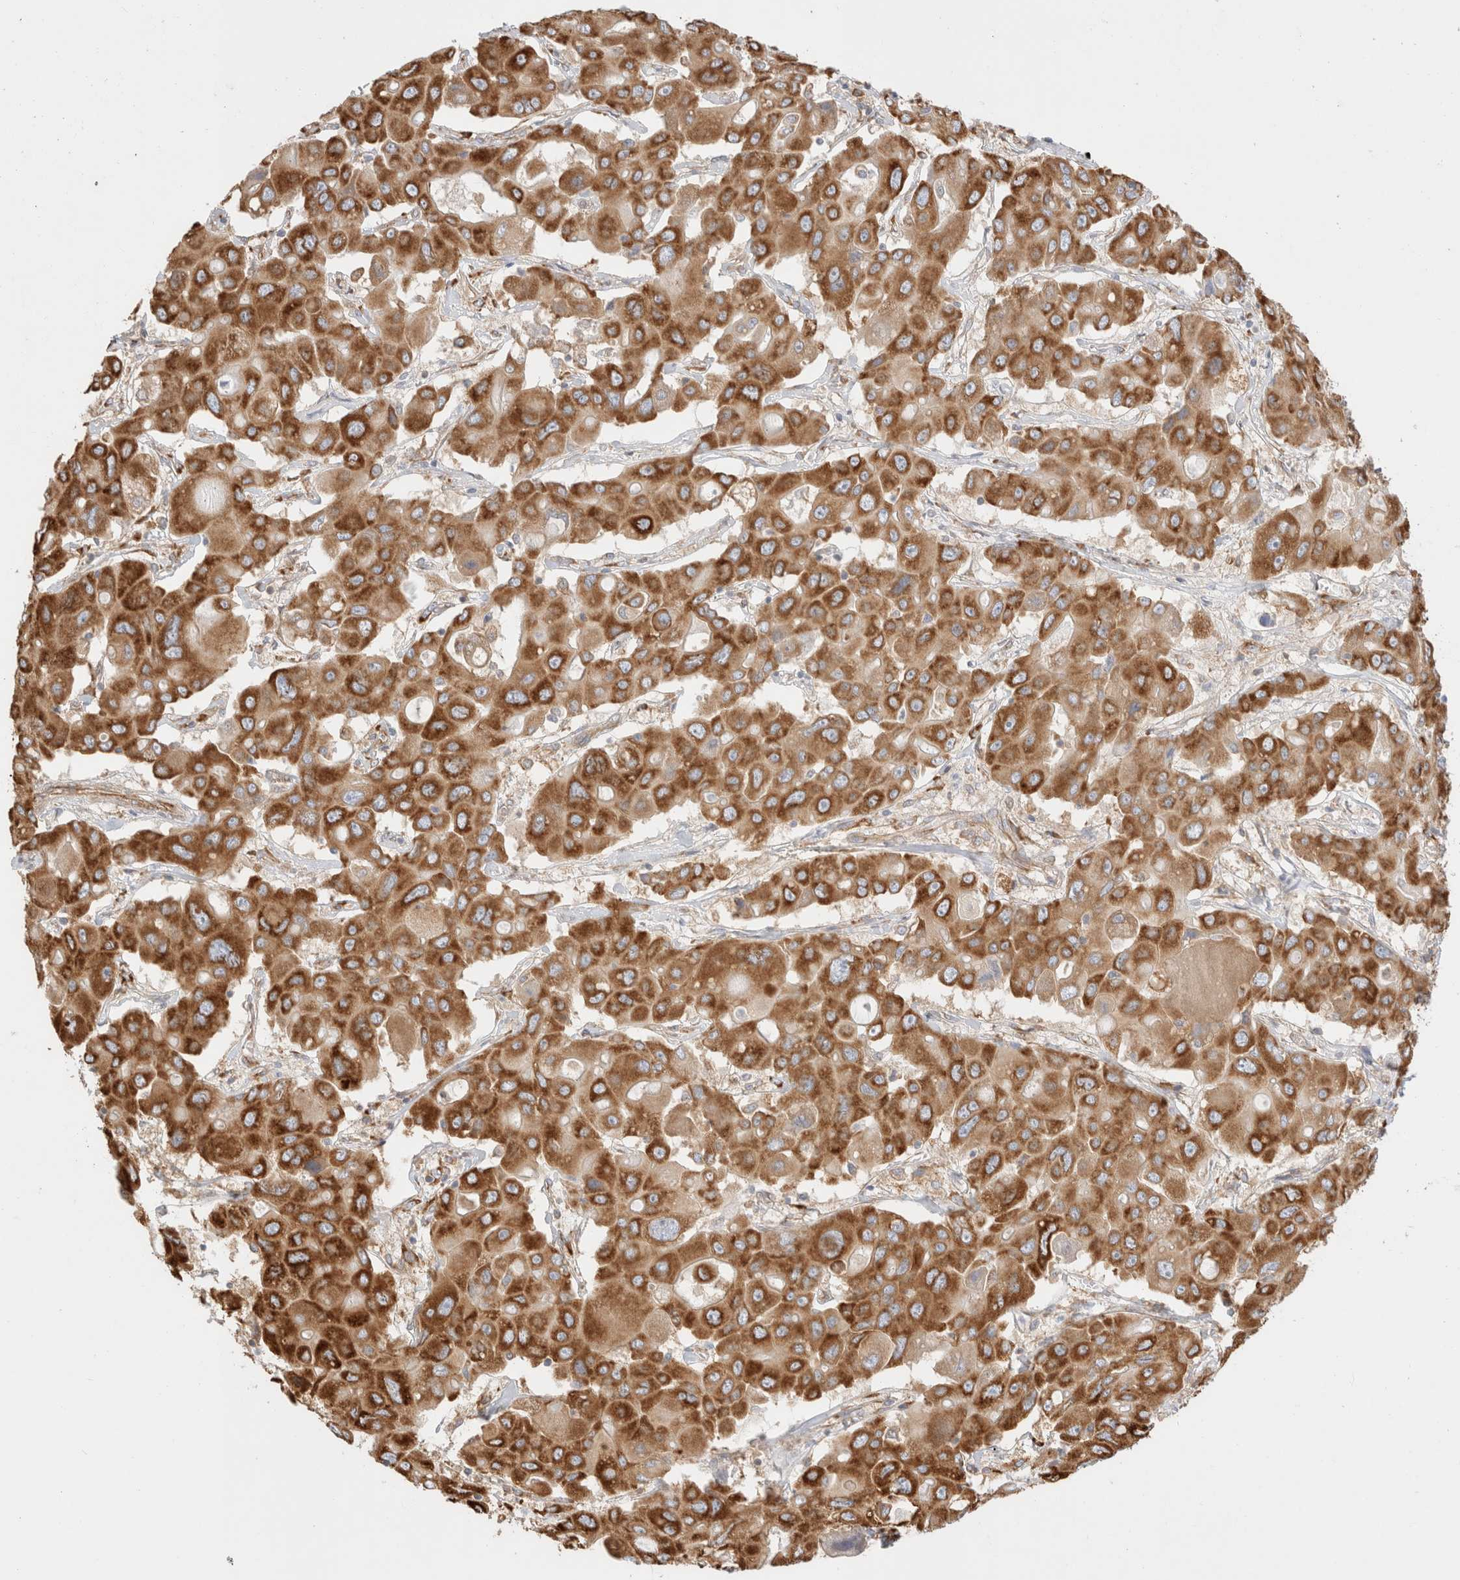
{"staining": {"intensity": "strong", "quantity": ">75%", "location": "cytoplasmic/membranous"}, "tissue": "liver cancer", "cell_type": "Tumor cells", "image_type": "cancer", "snomed": [{"axis": "morphology", "description": "Cholangiocarcinoma"}, {"axis": "topography", "description": "Liver"}], "caption": "High-magnification brightfield microscopy of liver cancer (cholangiocarcinoma) stained with DAB (3,3'-diaminobenzidine) (brown) and counterstained with hematoxylin (blue). tumor cells exhibit strong cytoplasmic/membranous staining is identified in about>75% of cells. (Brightfield microscopy of DAB IHC at high magnification).", "gene": "ZC2HC1A", "patient": {"sex": "male", "age": 67}}